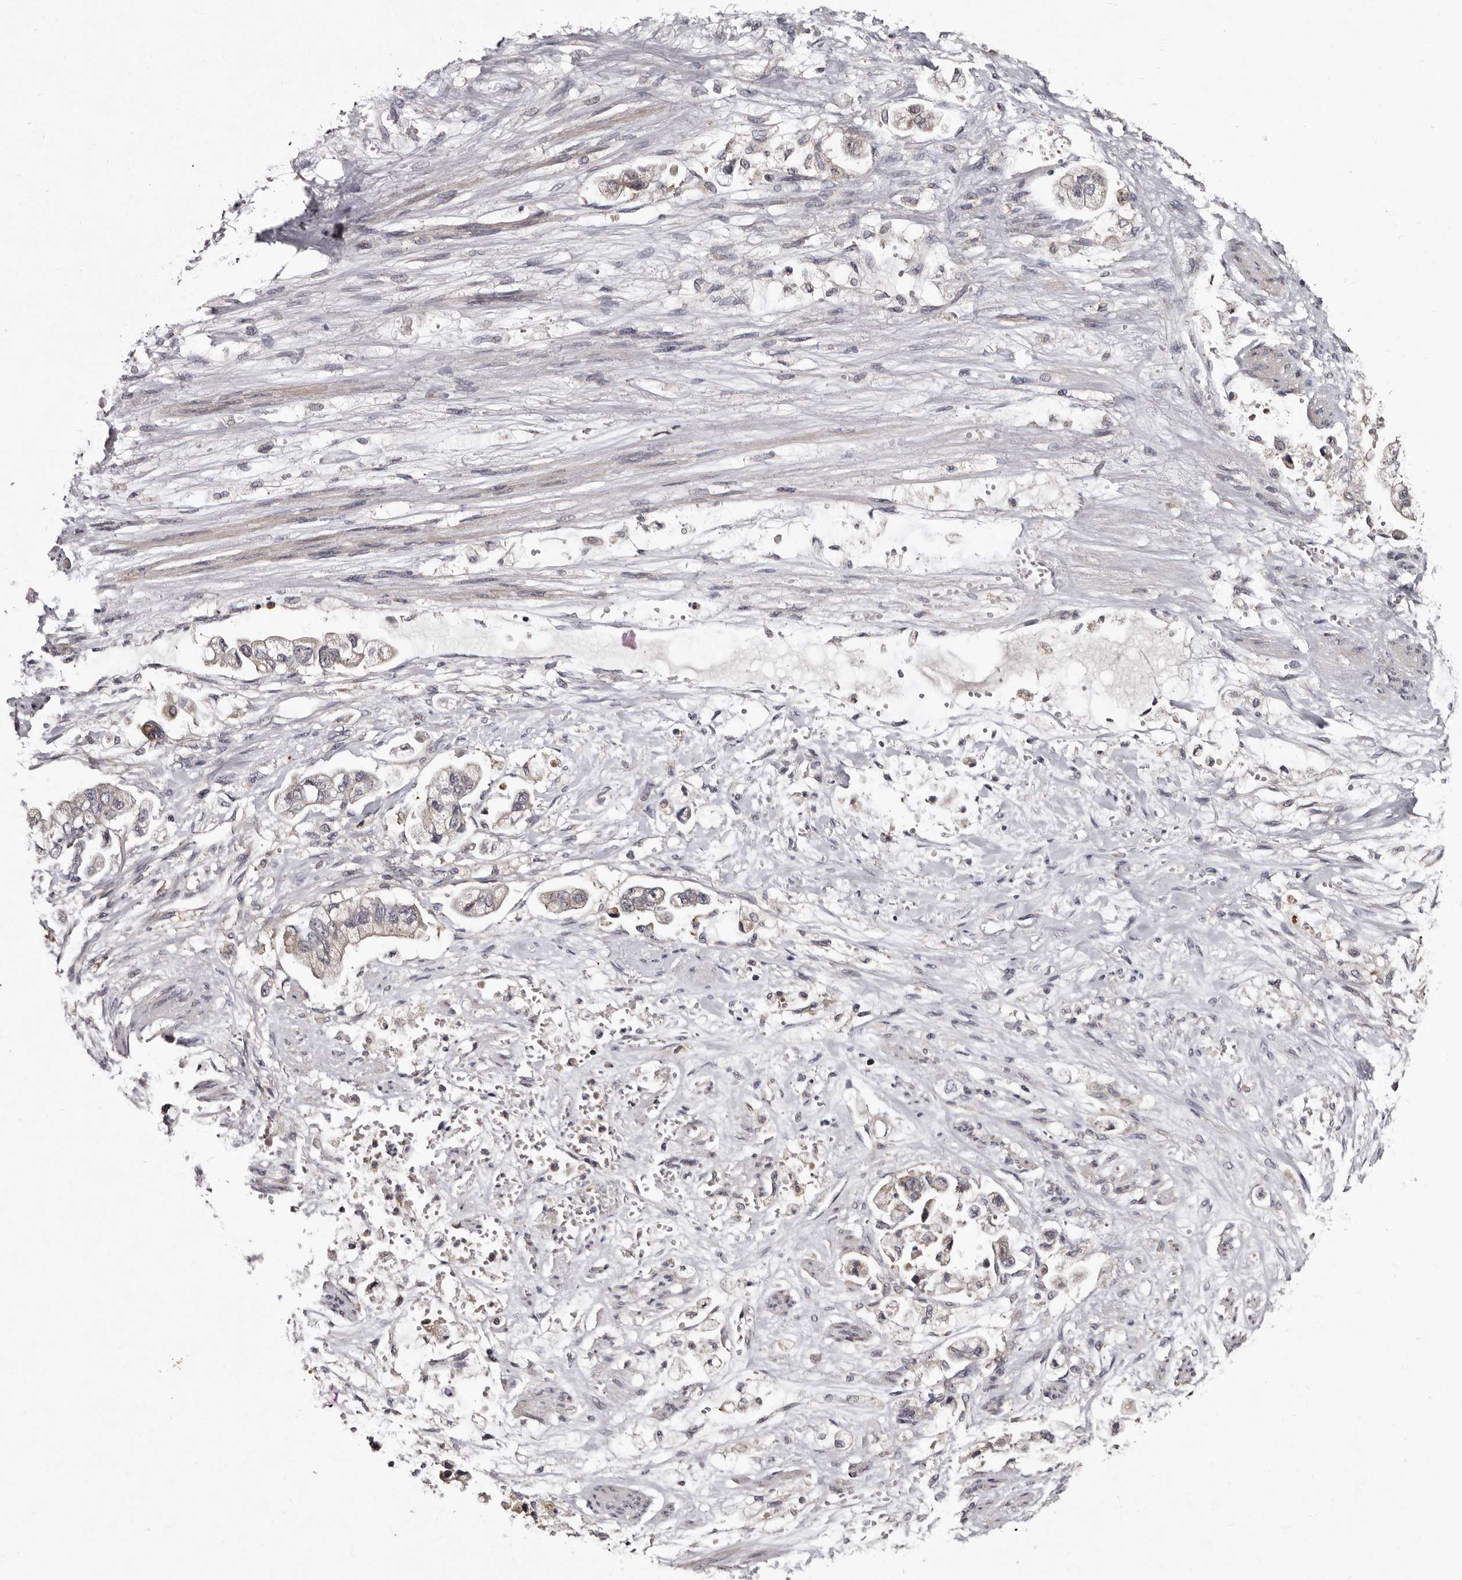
{"staining": {"intensity": "weak", "quantity": "25%-75%", "location": "cytoplasmic/membranous"}, "tissue": "stomach cancer", "cell_type": "Tumor cells", "image_type": "cancer", "snomed": [{"axis": "morphology", "description": "Adenocarcinoma, NOS"}, {"axis": "topography", "description": "Stomach"}], "caption": "Protein staining displays weak cytoplasmic/membranous positivity in about 25%-75% of tumor cells in stomach cancer.", "gene": "DNPH1", "patient": {"sex": "male", "age": 62}}